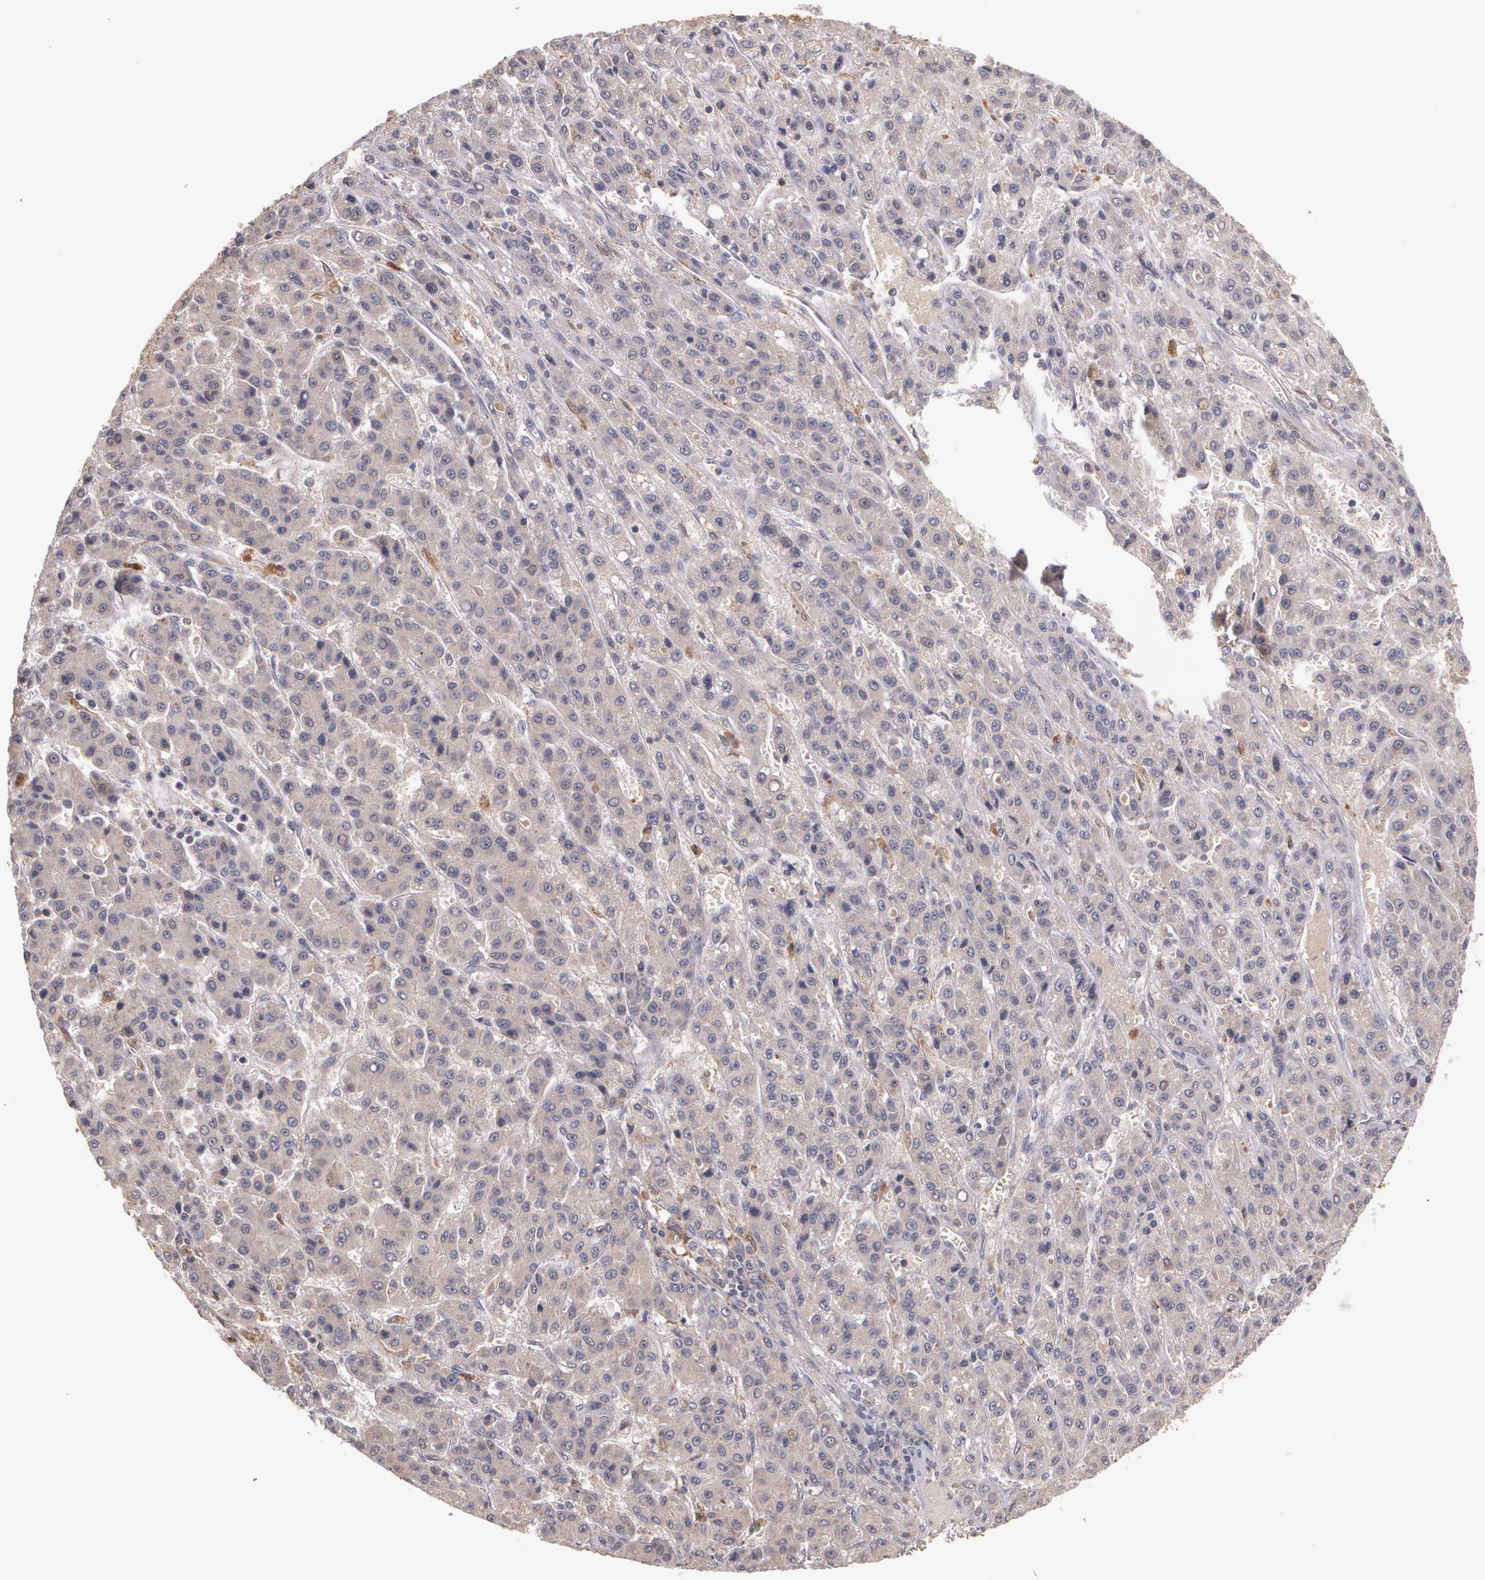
{"staining": {"intensity": "negative", "quantity": "none", "location": "none"}, "tissue": "liver cancer", "cell_type": "Tumor cells", "image_type": "cancer", "snomed": [{"axis": "morphology", "description": "Carcinoma, Hepatocellular, NOS"}, {"axis": "topography", "description": "Liver"}], "caption": "Immunohistochemistry (IHC) micrograph of liver cancer stained for a protein (brown), which demonstrates no expression in tumor cells.", "gene": "IFNGR2", "patient": {"sex": "male", "age": 70}}